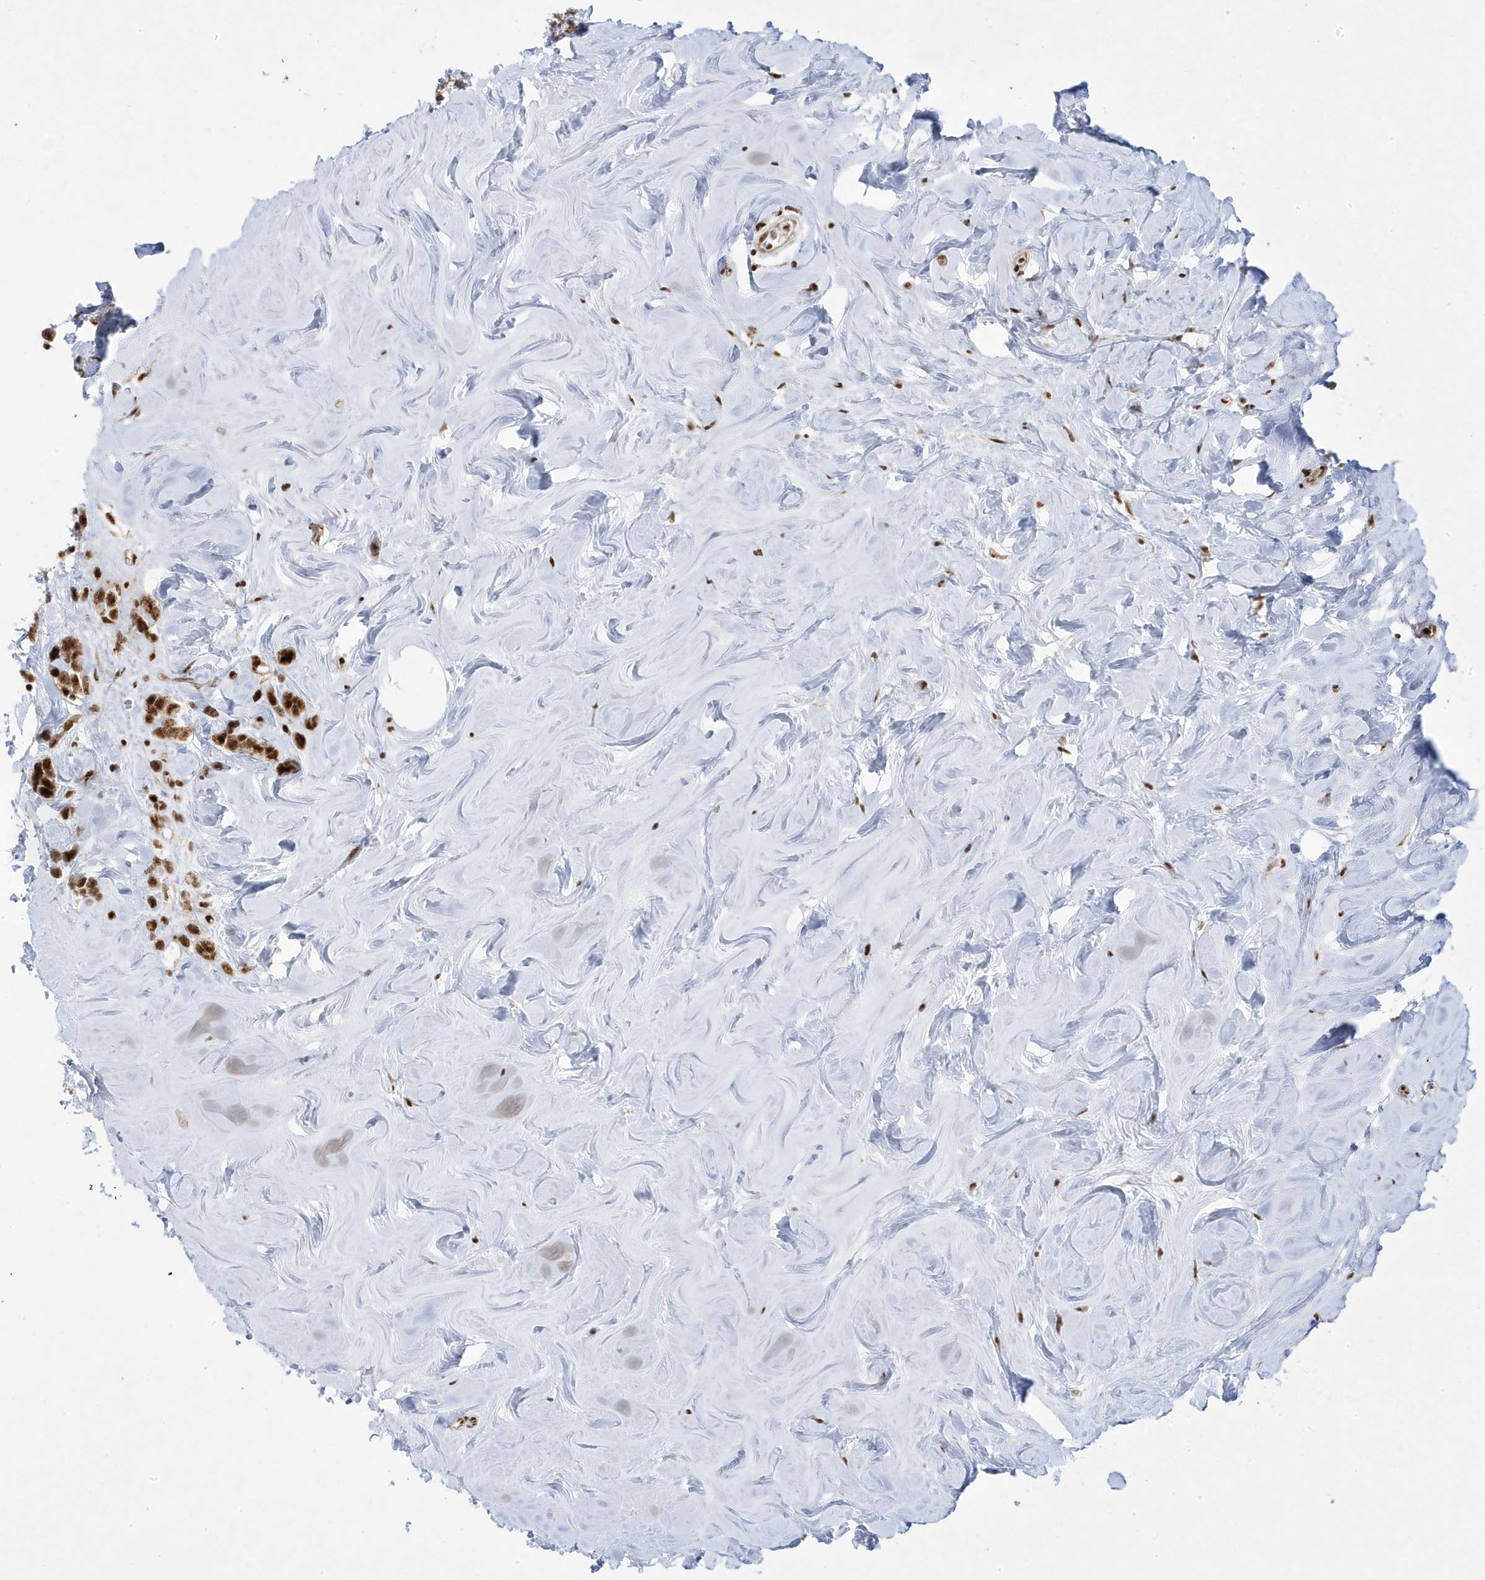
{"staining": {"intensity": "strong", "quantity": ">75%", "location": "nuclear"}, "tissue": "breast cancer", "cell_type": "Tumor cells", "image_type": "cancer", "snomed": [{"axis": "morphology", "description": "Lobular carcinoma"}, {"axis": "topography", "description": "Breast"}], "caption": "Immunohistochemistry (IHC) staining of breast lobular carcinoma, which shows high levels of strong nuclear expression in approximately >75% of tumor cells indicating strong nuclear protein staining. The staining was performed using DAB (brown) for protein detection and nuclei were counterstained in hematoxylin (blue).", "gene": "MTREX", "patient": {"sex": "female", "age": 47}}